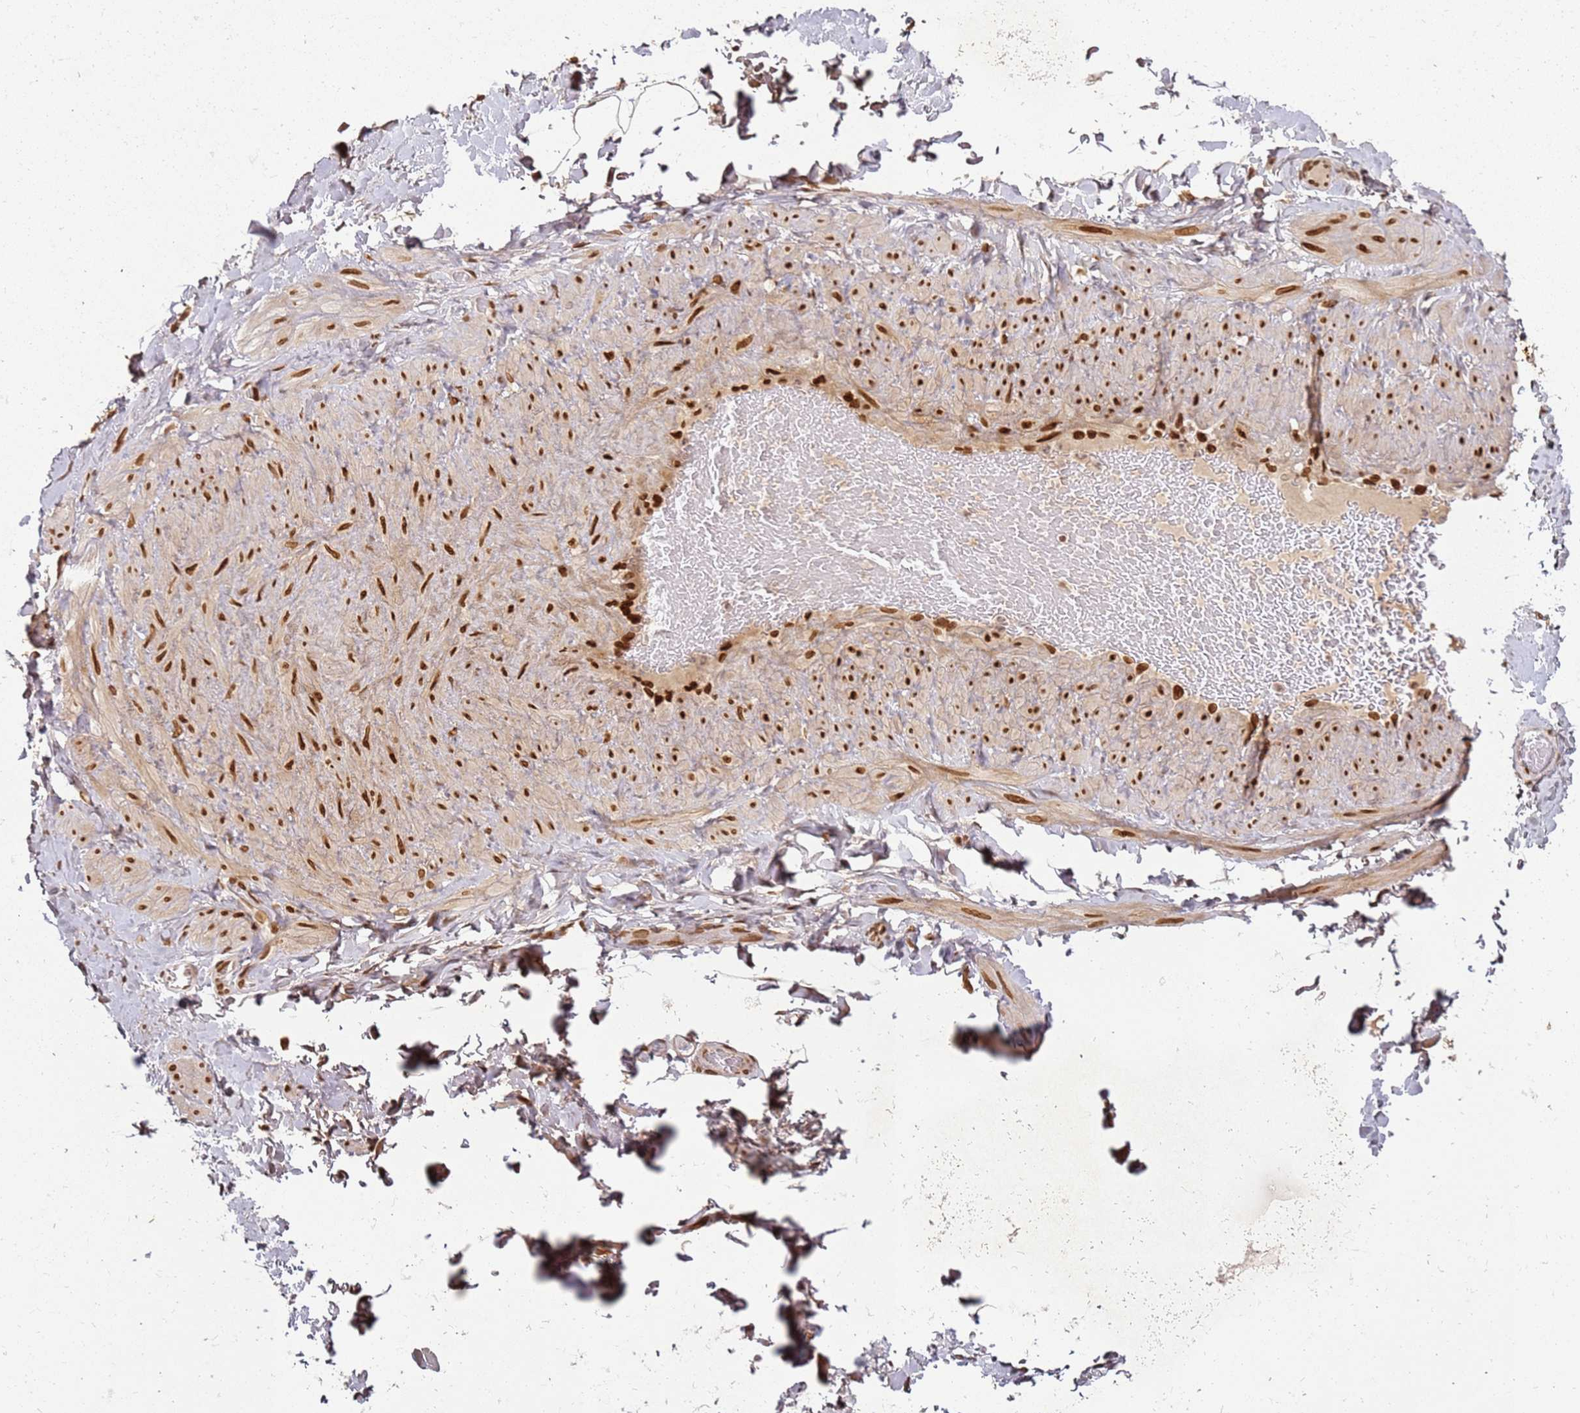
{"staining": {"intensity": "strong", "quantity": ">75%", "location": "nuclear"}, "tissue": "adipose tissue", "cell_type": "Adipocytes", "image_type": "normal", "snomed": [{"axis": "morphology", "description": "Normal tissue, NOS"}, {"axis": "topography", "description": "Soft tissue"}, {"axis": "topography", "description": "Vascular tissue"}], "caption": "This is an image of immunohistochemistry (IHC) staining of benign adipose tissue, which shows strong expression in the nuclear of adipocytes.", "gene": "TENT4A", "patient": {"sex": "male", "age": 41}}